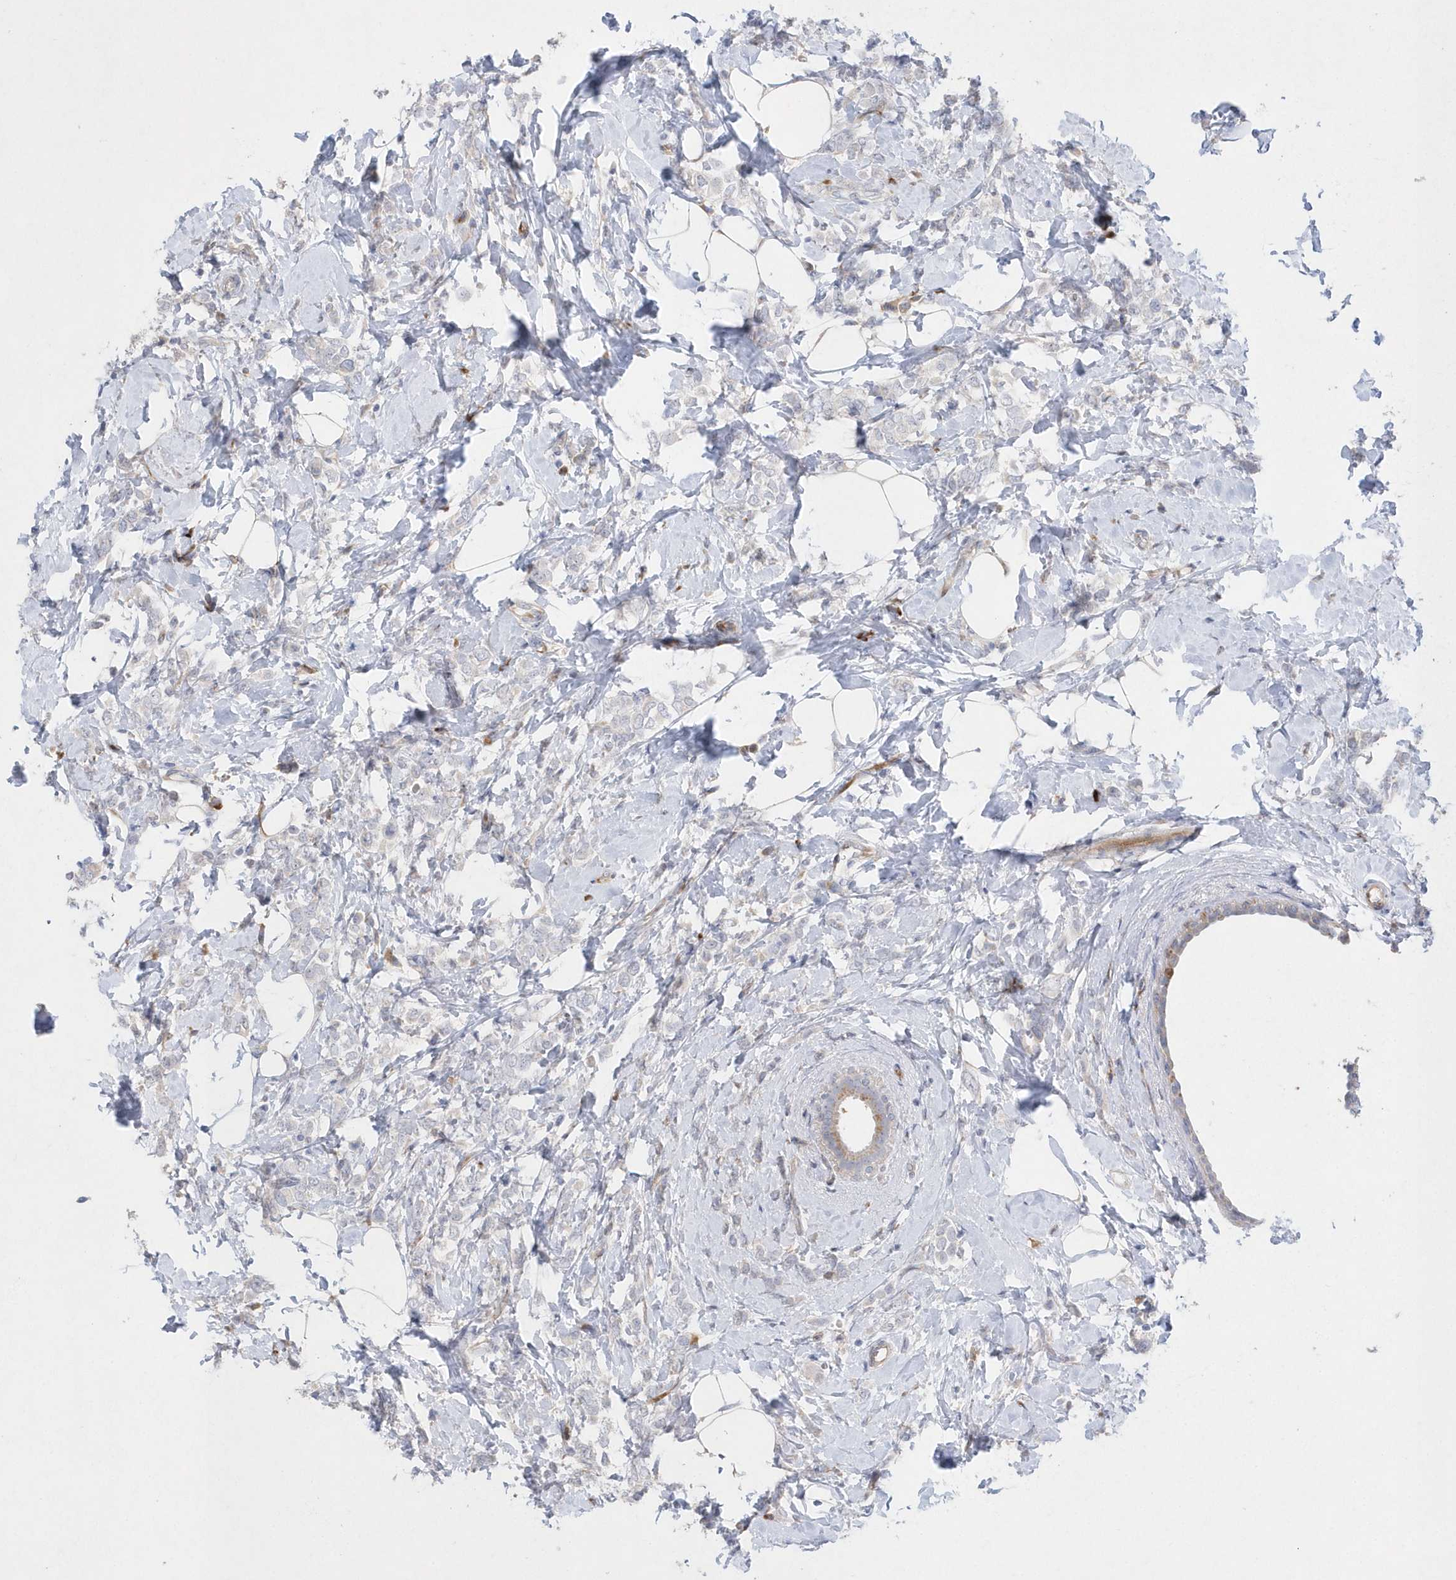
{"staining": {"intensity": "negative", "quantity": "none", "location": "none"}, "tissue": "breast cancer", "cell_type": "Tumor cells", "image_type": "cancer", "snomed": [{"axis": "morphology", "description": "Lobular carcinoma"}, {"axis": "topography", "description": "Breast"}], "caption": "DAB (3,3'-diaminobenzidine) immunohistochemical staining of human breast cancer (lobular carcinoma) shows no significant staining in tumor cells.", "gene": "TMEM132B", "patient": {"sex": "female", "age": 47}}